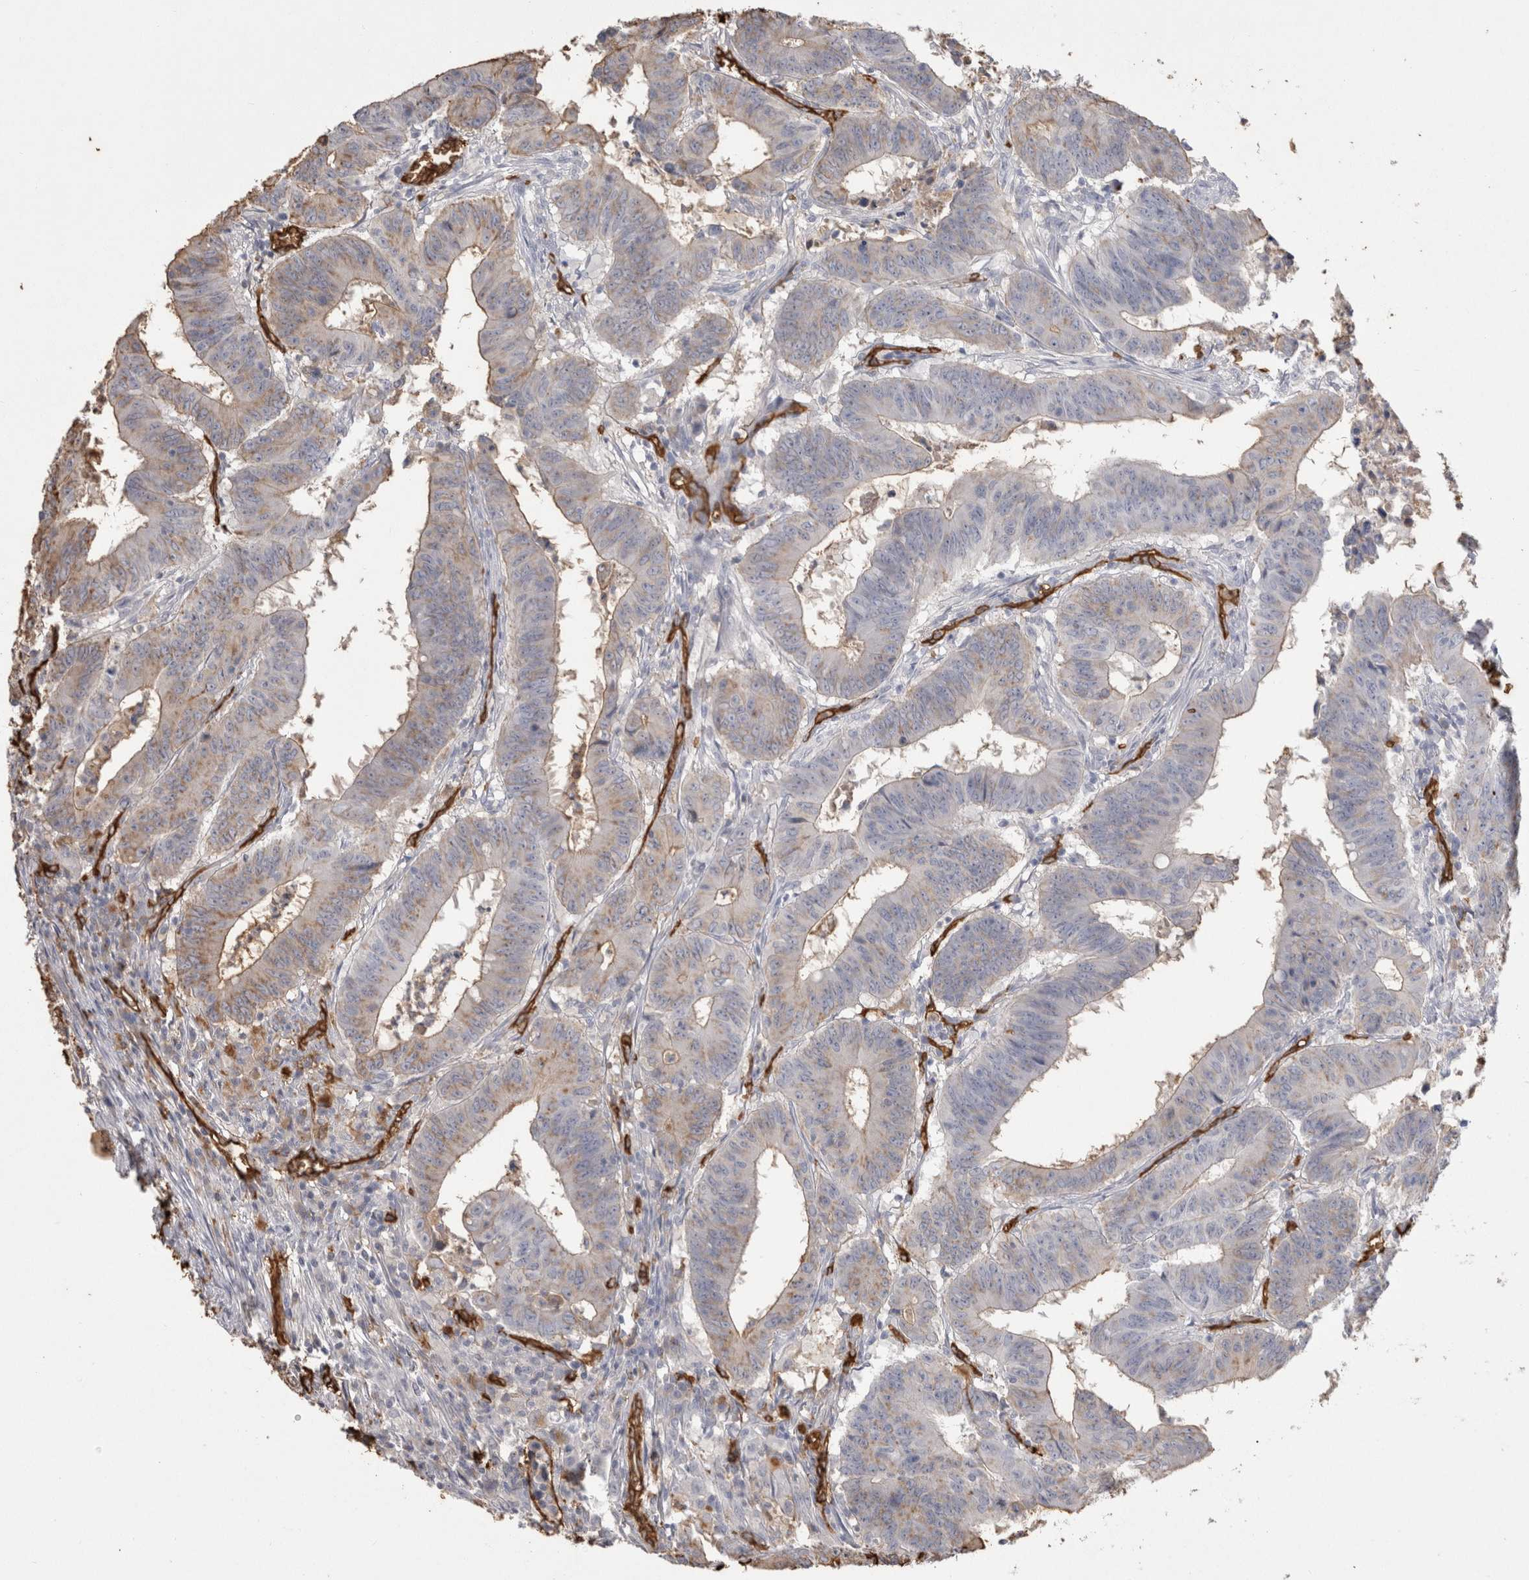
{"staining": {"intensity": "weak", "quantity": "25%-75%", "location": "cytoplasmic/membranous"}, "tissue": "colorectal cancer", "cell_type": "Tumor cells", "image_type": "cancer", "snomed": [{"axis": "morphology", "description": "Adenocarcinoma, NOS"}, {"axis": "topography", "description": "Colon"}], "caption": "The immunohistochemical stain labels weak cytoplasmic/membranous positivity in tumor cells of adenocarcinoma (colorectal) tissue.", "gene": "IL17RC", "patient": {"sex": "male", "age": 45}}